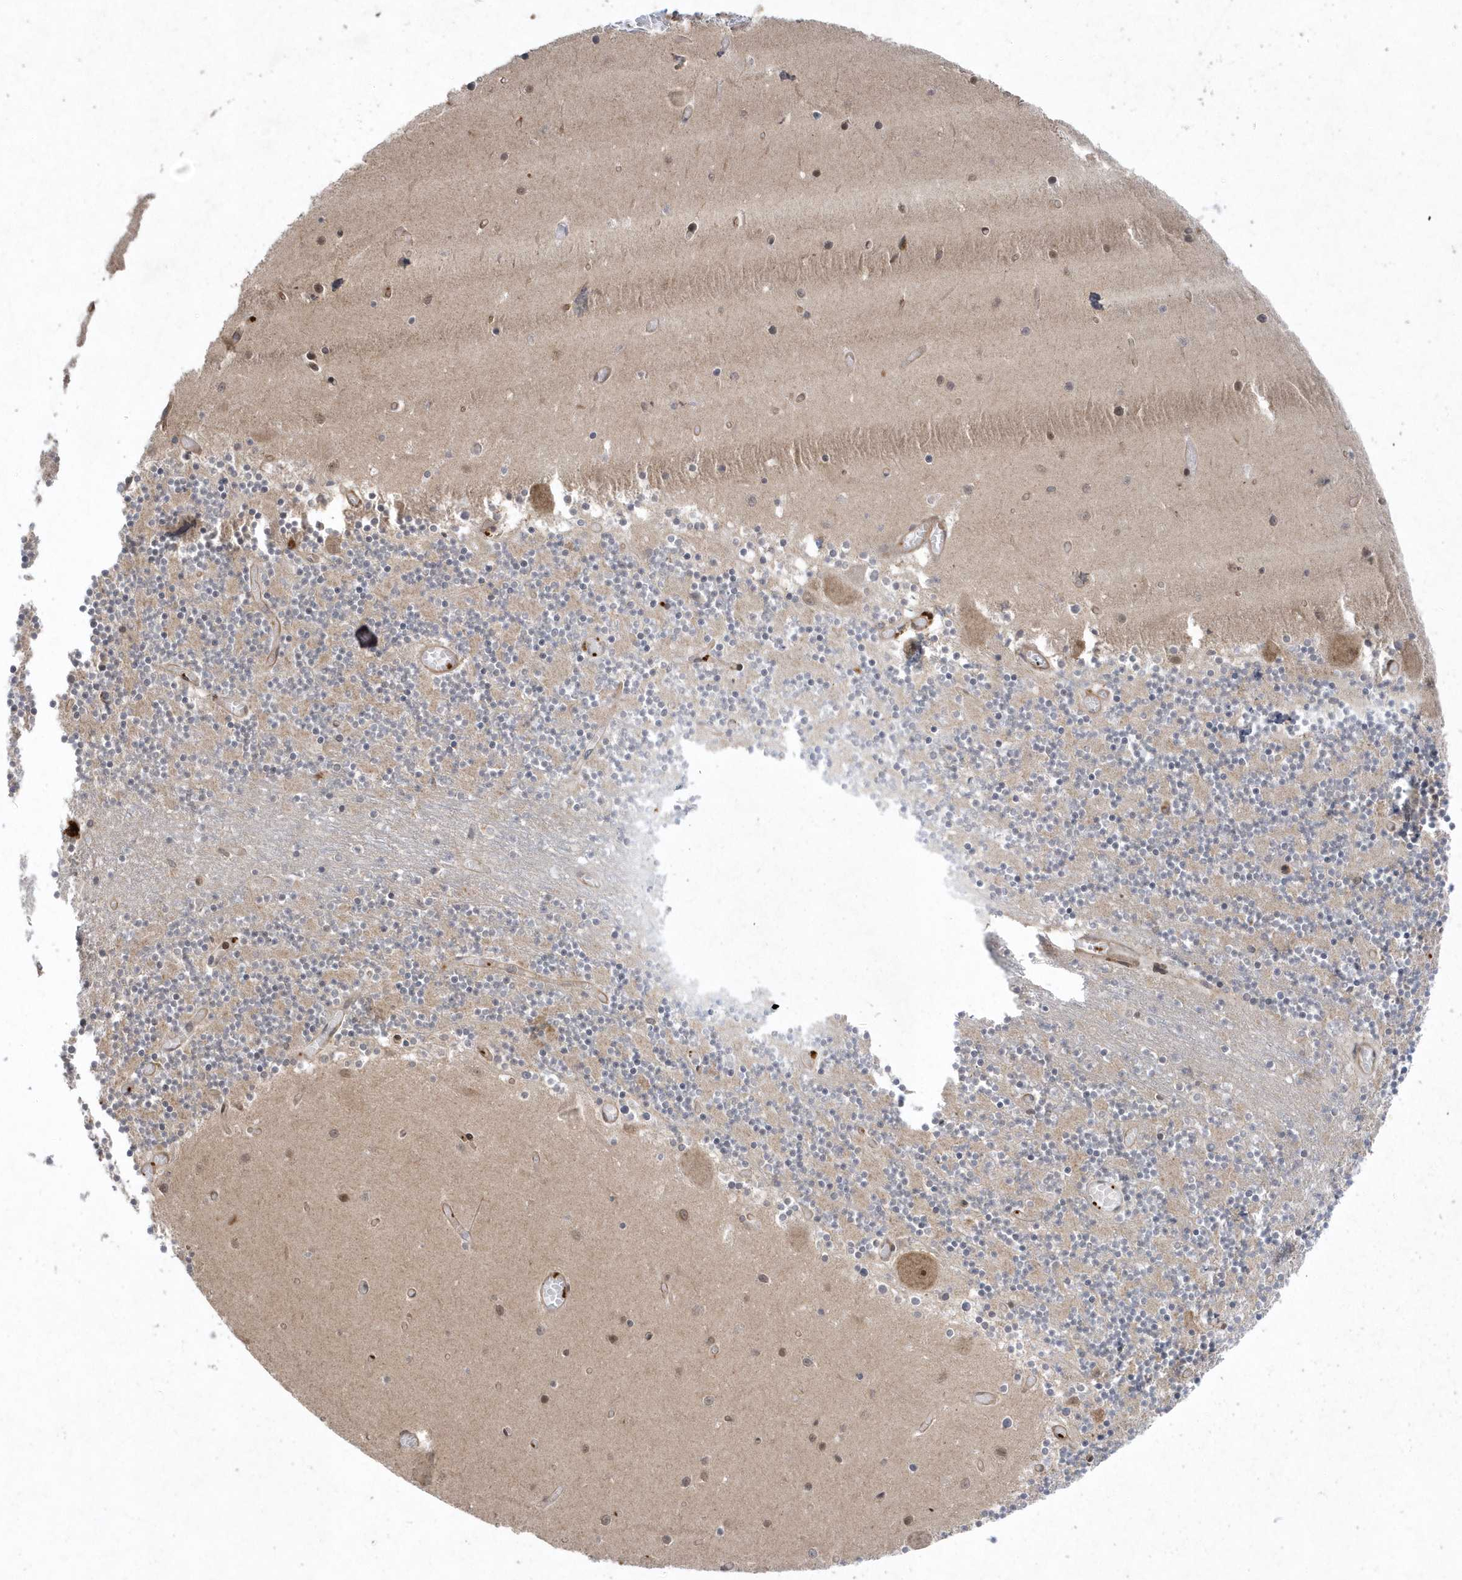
{"staining": {"intensity": "weak", "quantity": "25%-75%", "location": "cytoplasmic/membranous"}, "tissue": "cerebellum", "cell_type": "Cells in granular layer", "image_type": "normal", "snomed": [{"axis": "morphology", "description": "Normal tissue, NOS"}, {"axis": "topography", "description": "Cerebellum"}], "caption": "Immunohistochemical staining of unremarkable human cerebellum shows low levels of weak cytoplasmic/membranous positivity in approximately 25%-75% of cells in granular layer. The staining was performed using DAB, with brown indicating positive protein expression. Nuclei are stained blue with hematoxylin.", "gene": "ACYP1", "patient": {"sex": "female", "age": 28}}